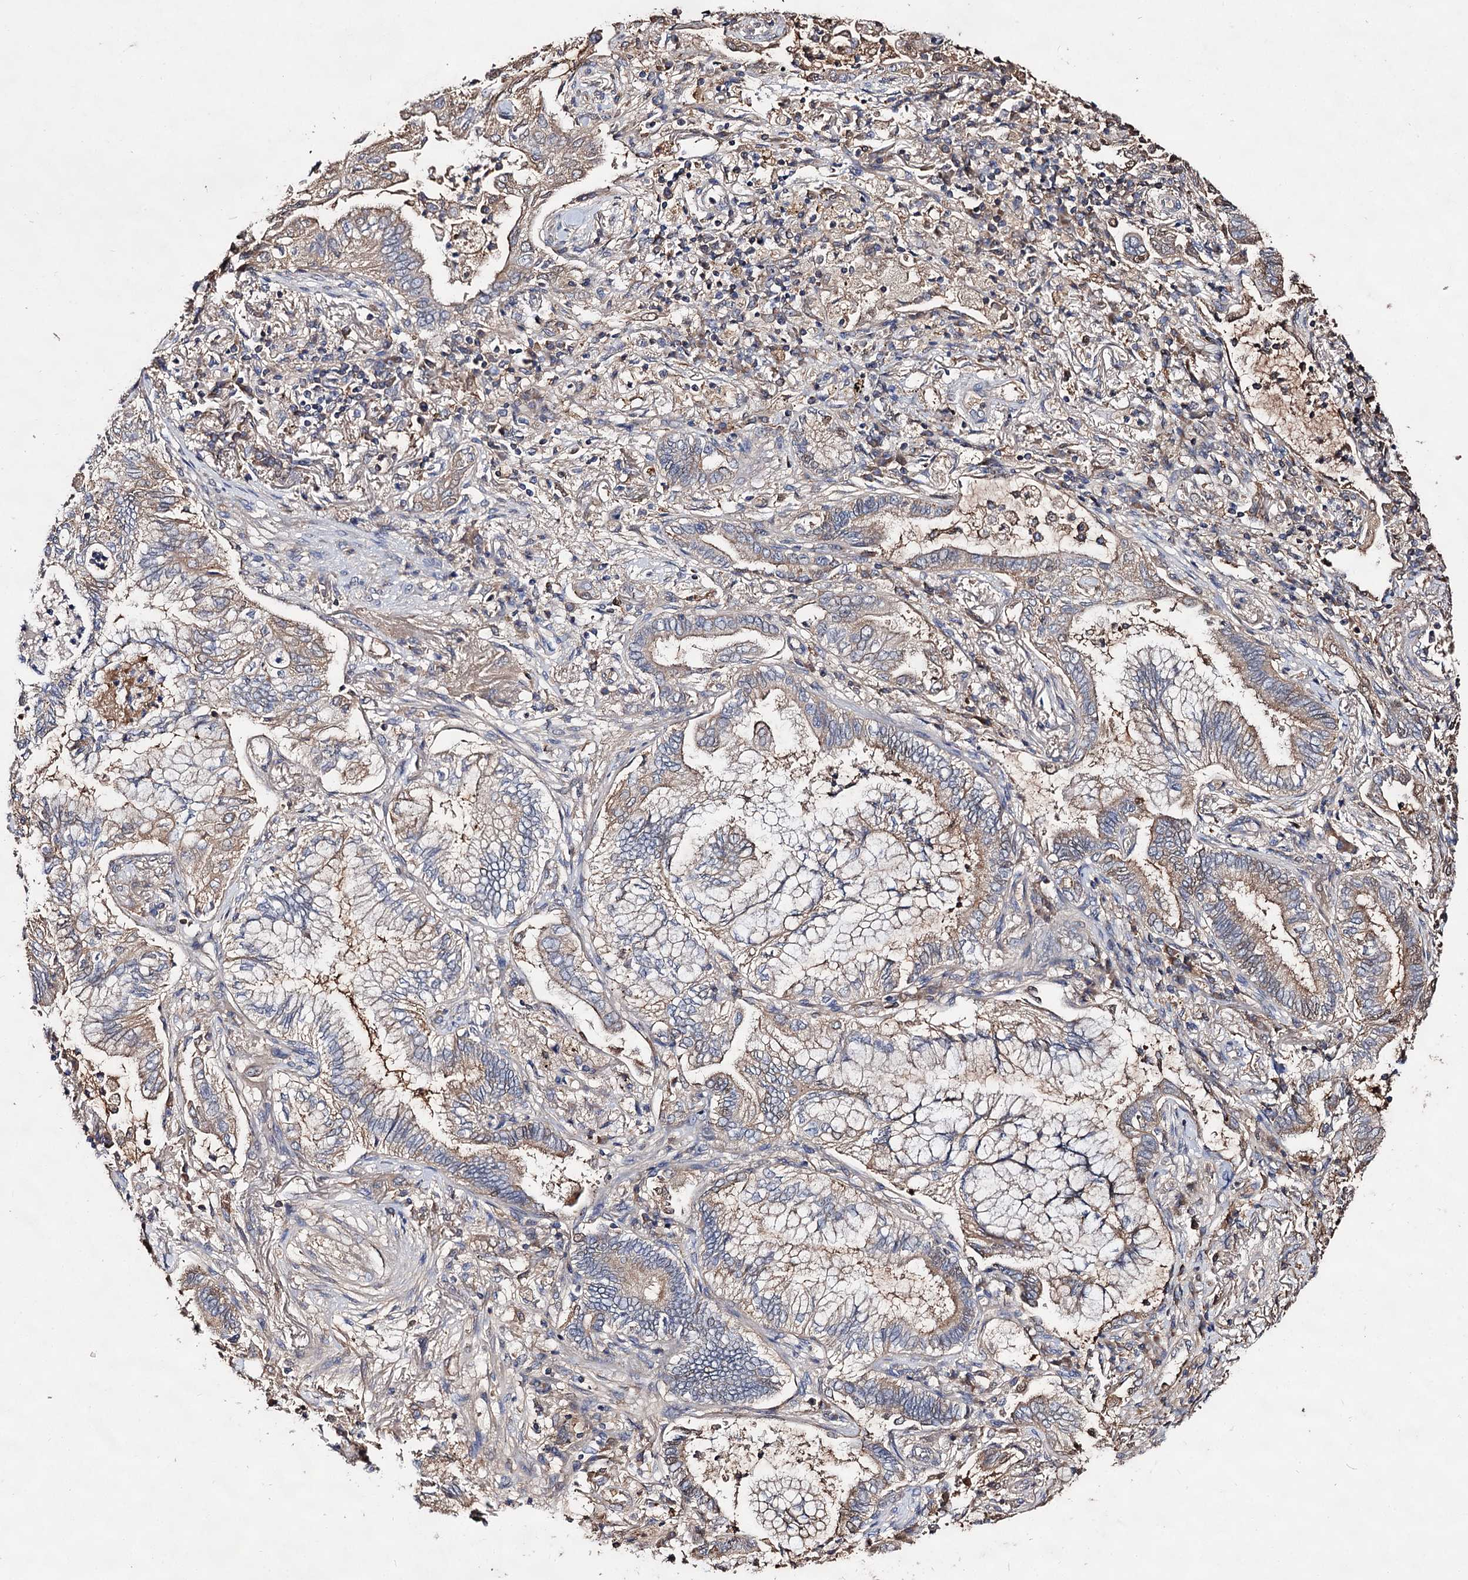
{"staining": {"intensity": "weak", "quantity": "25%-75%", "location": "cytoplasmic/membranous"}, "tissue": "lung cancer", "cell_type": "Tumor cells", "image_type": "cancer", "snomed": [{"axis": "morphology", "description": "Adenocarcinoma, NOS"}, {"axis": "topography", "description": "Lung"}], "caption": "Lung adenocarcinoma stained with a brown dye reveals weak cytoplasmic/membranous positive expression in approximately 25%-75% of tumor cells.", "gene": "ARFIP2", "patient": {"sex": "female", "age": 70}}